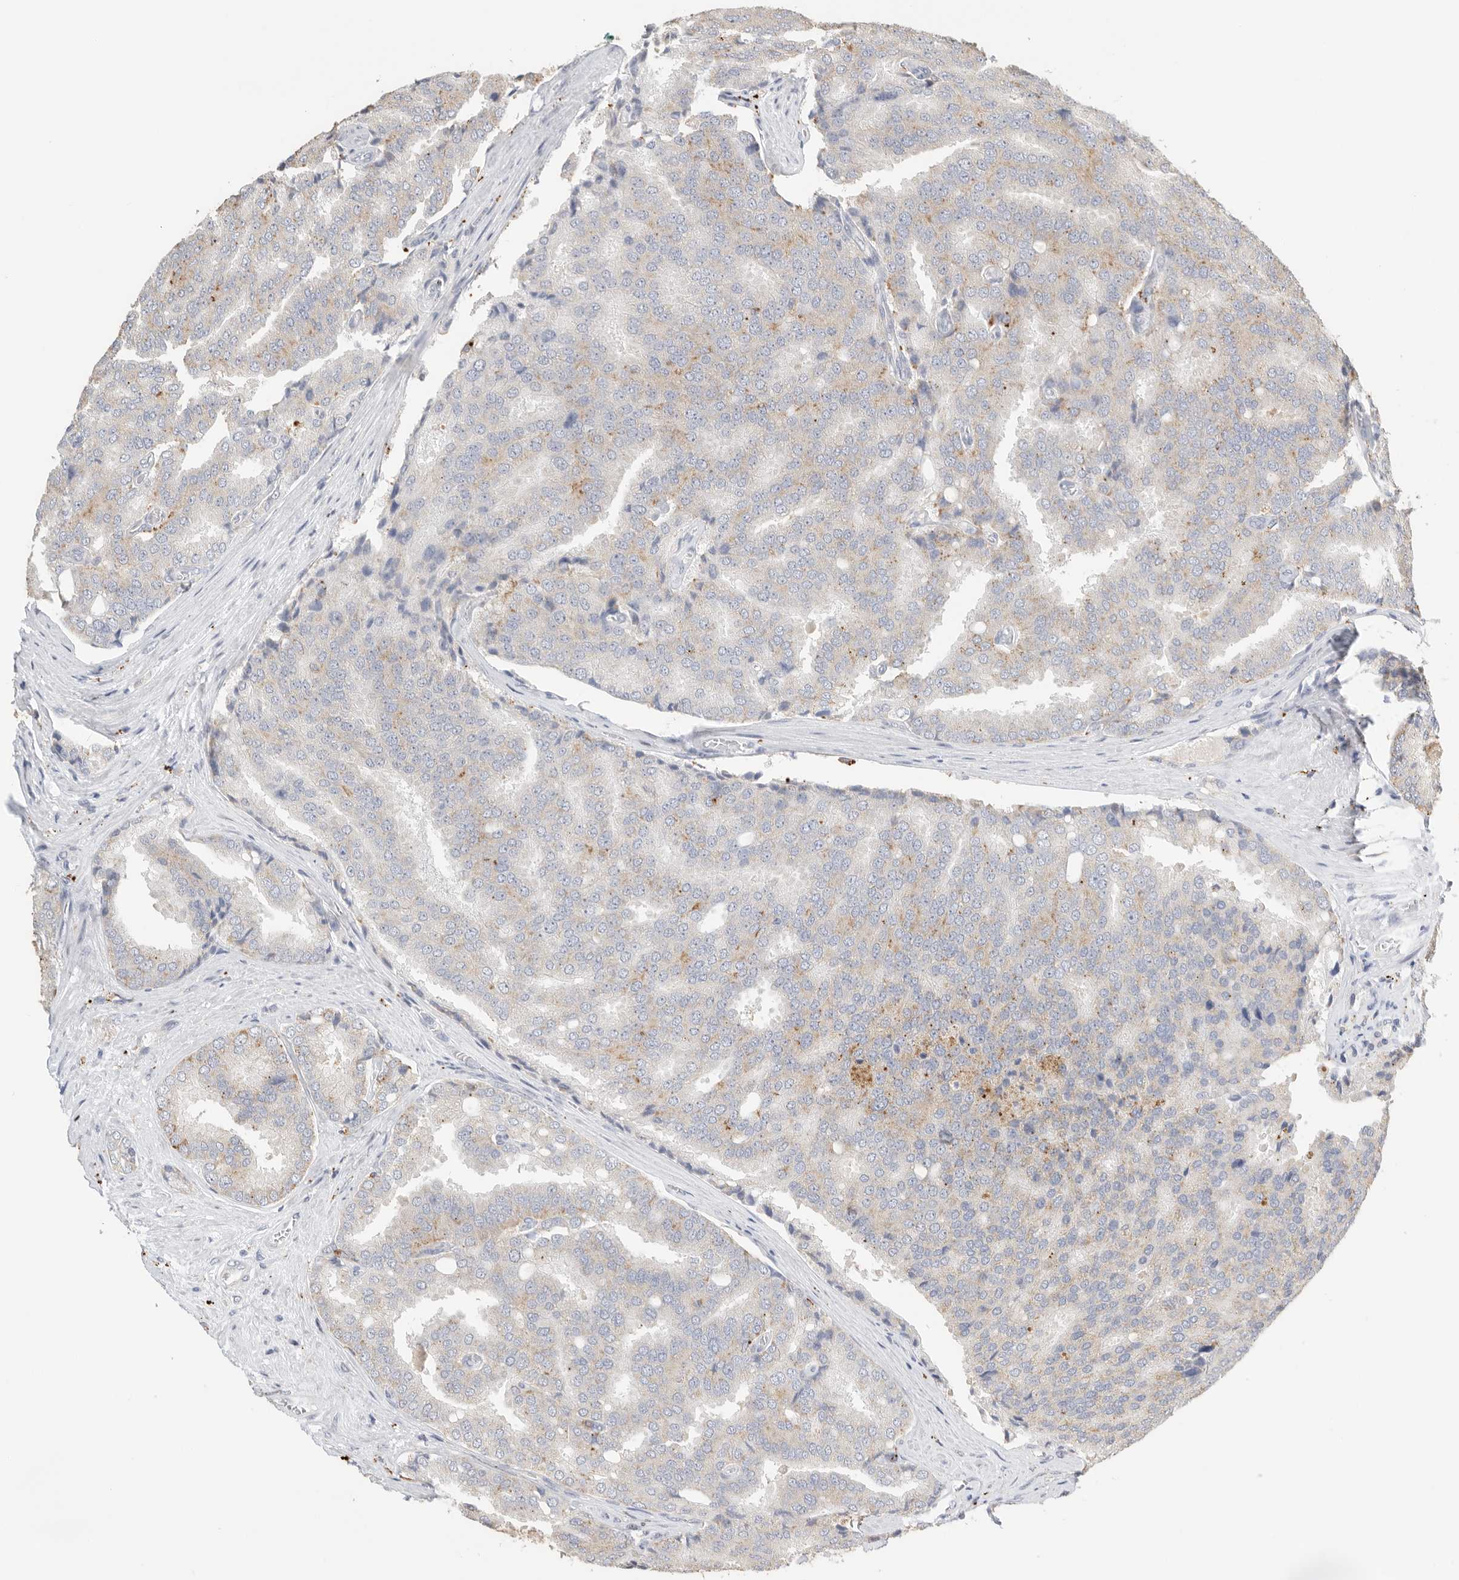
{"staining": {"intensity": "moderate", "quantity": "25%-75%", "location": "cytoplasmic/membranous"}, "tissue": "prostate cancer", "cell_type": "Tumor cells", "image_type": "cancer", "snomed": [{"axis": "morphology", "description": "Adenocarcinoma, High grade"}, {"axis": "topography", "description": "Prostate"}], "caption": "A medium amount of moderate cytoplasmic/membranous positivity is present in approximately 25%-75% of tumor cells in prostate adenocarcinoma (high-grade) tissue.", "gene": "GGH", "patient": {"sex": "male", "age": 50}}